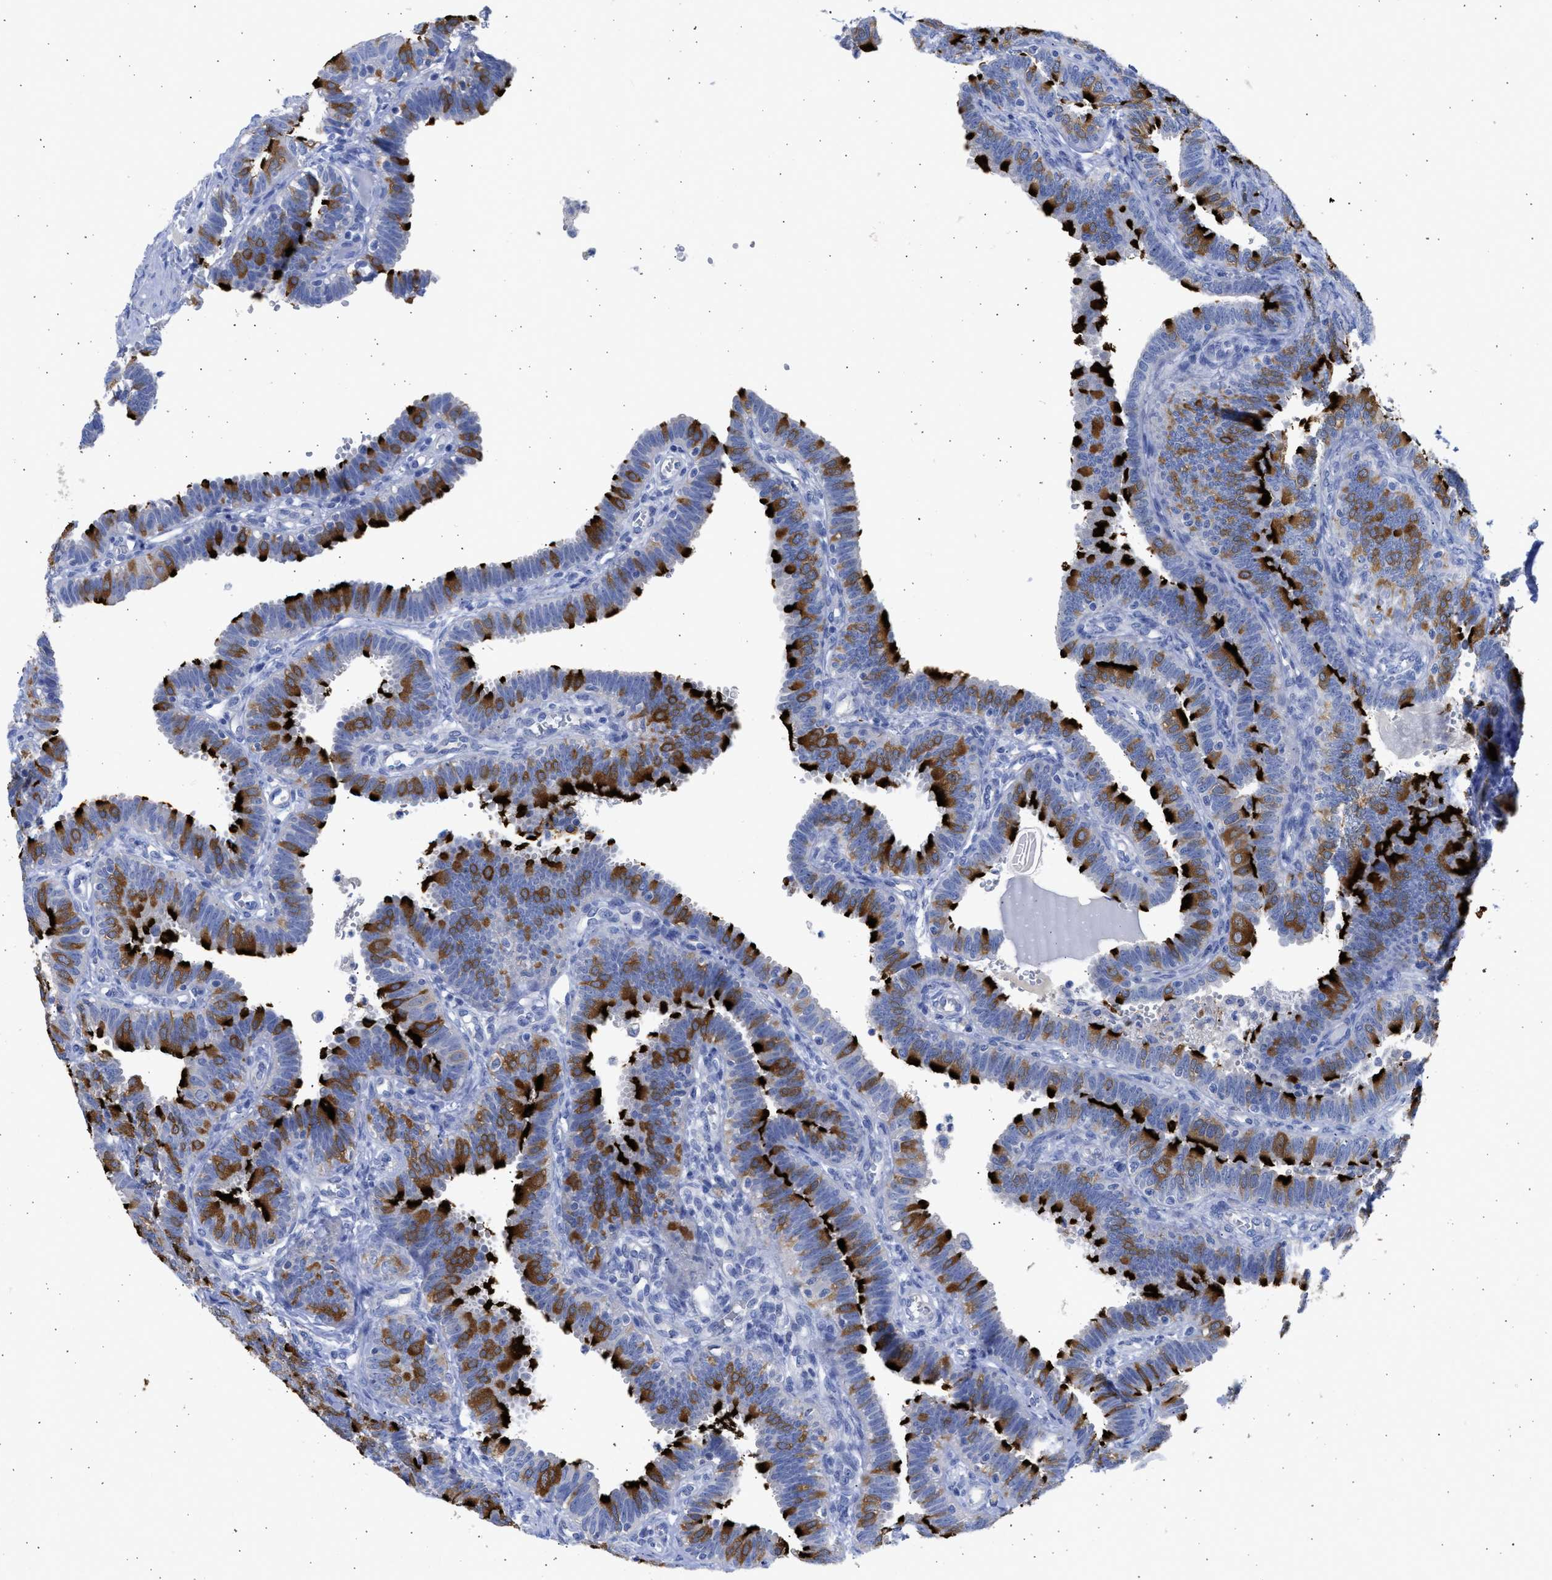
{"staining": {"intensity": "strong", "quantity": "25%-75%", "location": "cytoplasmic/membranous"}, "tissue": "fallopian tube", "cell_type": "Glandular cells", "image_type": "normal", "snomed": [{"axis": "morphology", "description": "Normal tissue, NOS"}, {"axis": "topography", "description": "Fallopian tube"}, {"axis": "topography", "description": "Placenta"}], "caption": "Strong cytoplasmic/membranous expression is present in about 25%-75% of glandular cells in benign fallopian tube. The staining was performed using DAB (3,3'-diaminobenzidine) to visualize the protein expression in brown, while the nuclei were stained in blue with hematoxylin (Magnification: 20x).", "gene": "RSPH1", "patient": {"sex": "female", "age": 34}}